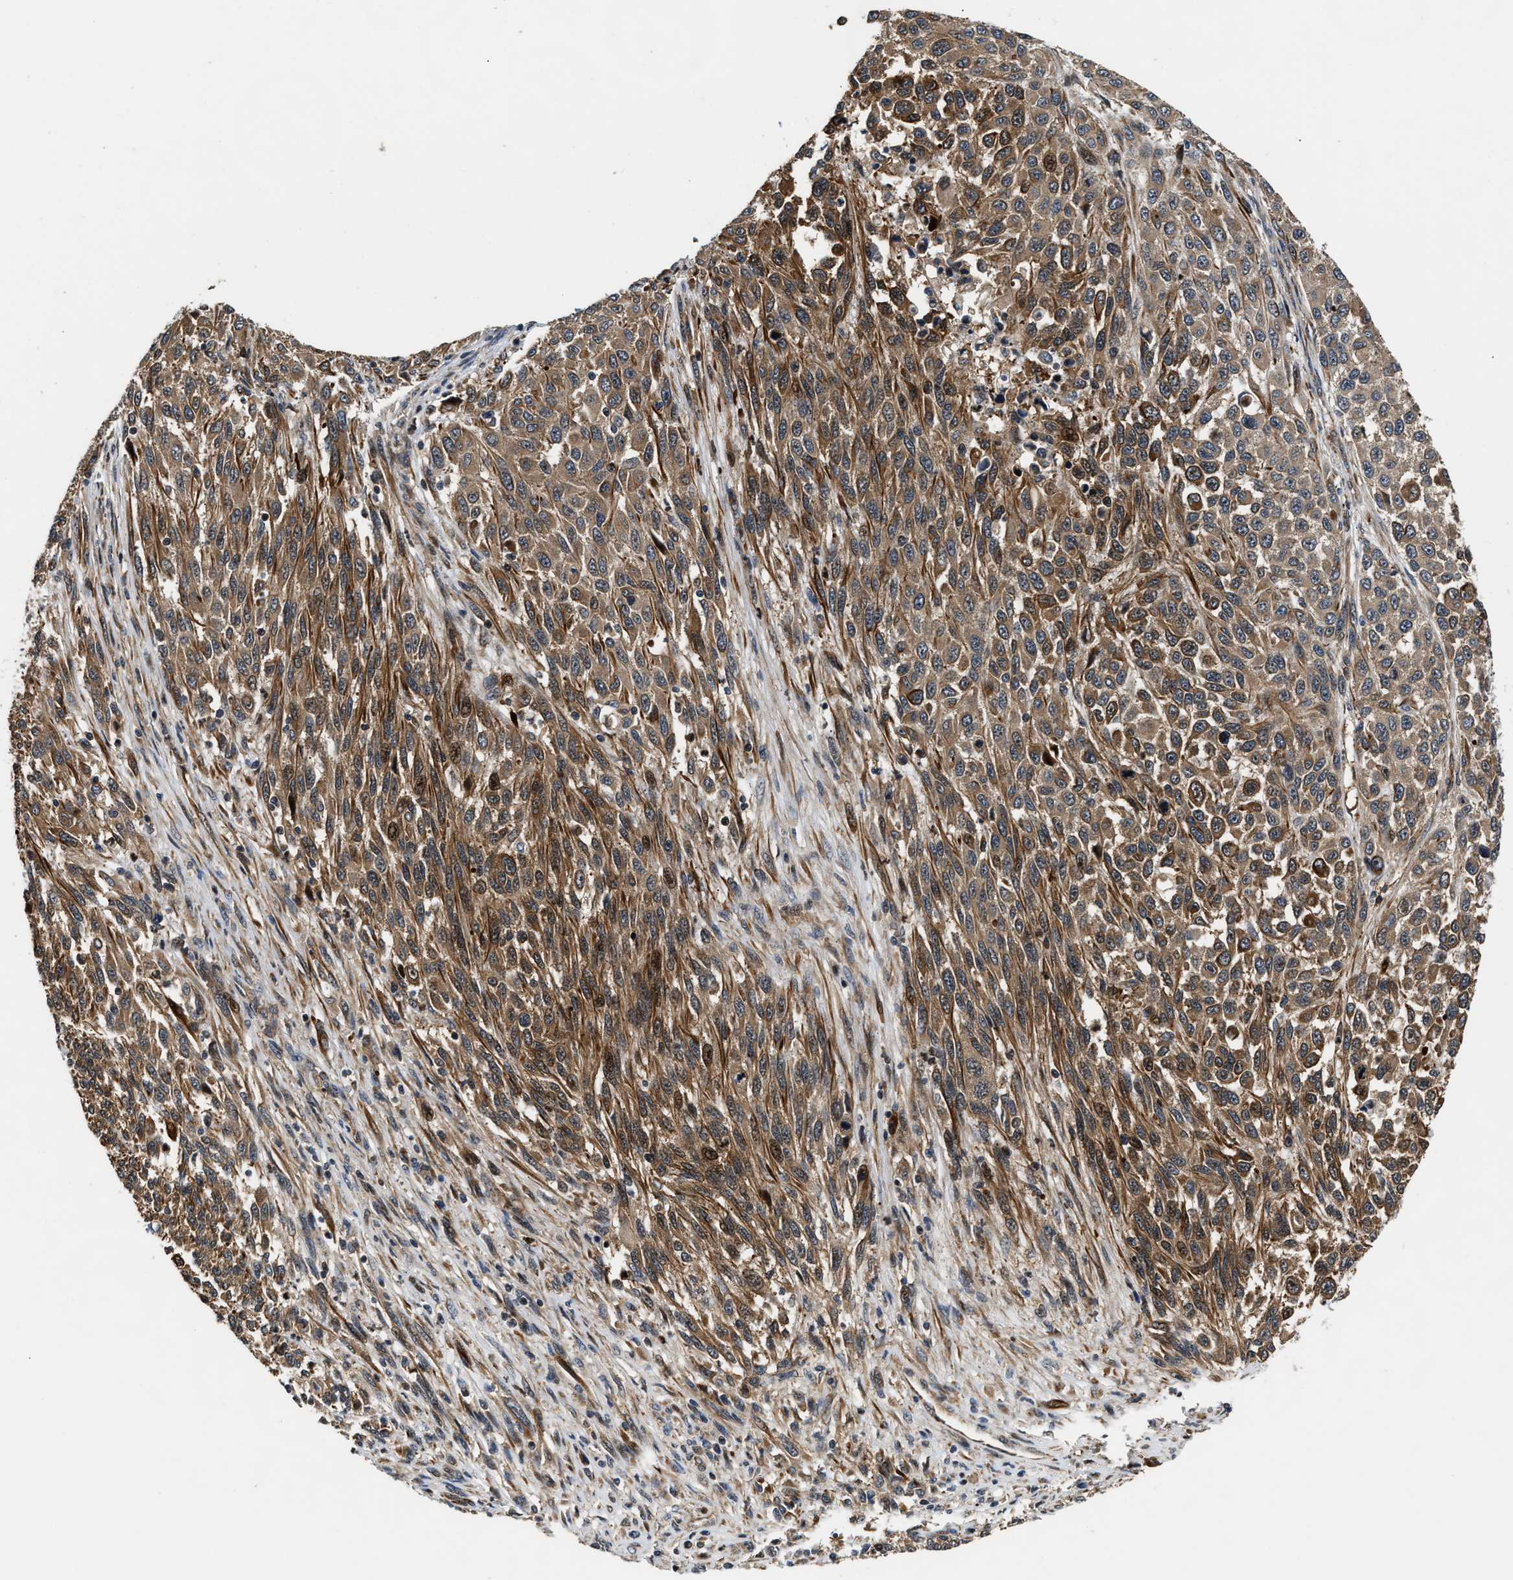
{"staining": {"intensity": "moderate", "quantity": ">75%", "location": "cytoplasmic/membranous"}, "tissue": "melanoma", "cell_type": "Tumor cells", "image_type": "cancer", "snomed": [{"axis": "morphology", "description": "Malignant melanoma, Metastatic site"}, {"axis": "topography", "description": "Lymph node"}], "caption": "Human malignant melanoma (metastatic site) stained for a protein (brown) reveals moderate cytoplasmic/membranous positive staining in approximately >75% of tumor cells.", "gene": "ALDH3A2", "patient": {"sex": "male", "age": 61}}